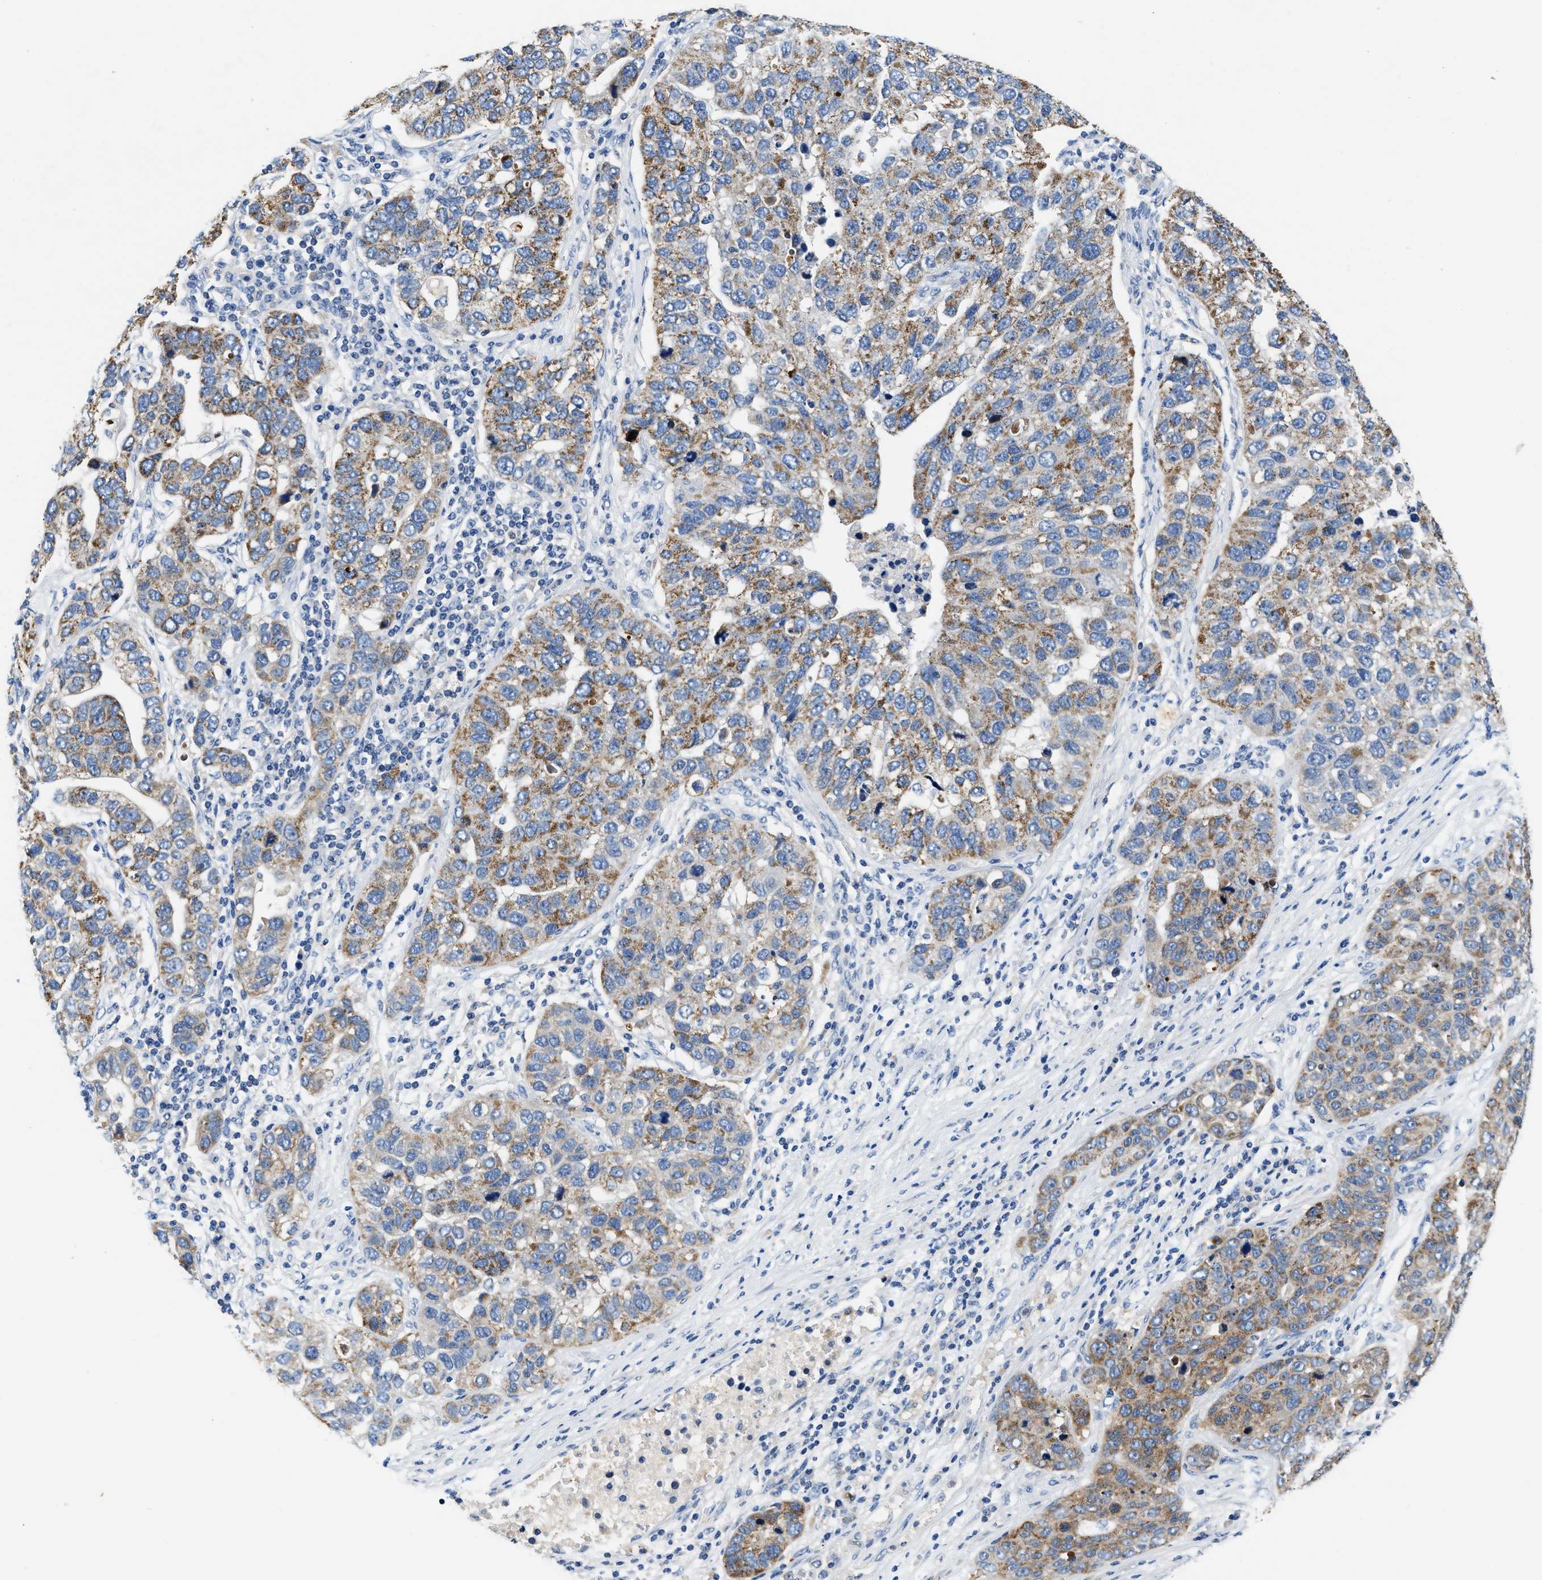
{"staining": {"intensity": "weak", "quantity": ">75%", "location": "cytoplasmic/membranous"}, "tissue": "pancreatic cancer", "cell_type": "Tumor cells", "image_type": "cancer", "snomed": [{"axis": "morphology", "description": "Adenocarcinoma, NOS"}, {"axis": "topography", "description": "Pancreas"}], "caption": "Immunohistochemical staining of human pancreatic adenocarcinoma exhibits low levels of weak cytoplasmic/membranous protein expression in about >75% of tumor cells. (DAB (3,3'-diaminobenzidine) IHC, brown staining for protein, blue staining for nuclei).", "gene": "TUT7", "patient": {"sex": "female", "age": 61}}